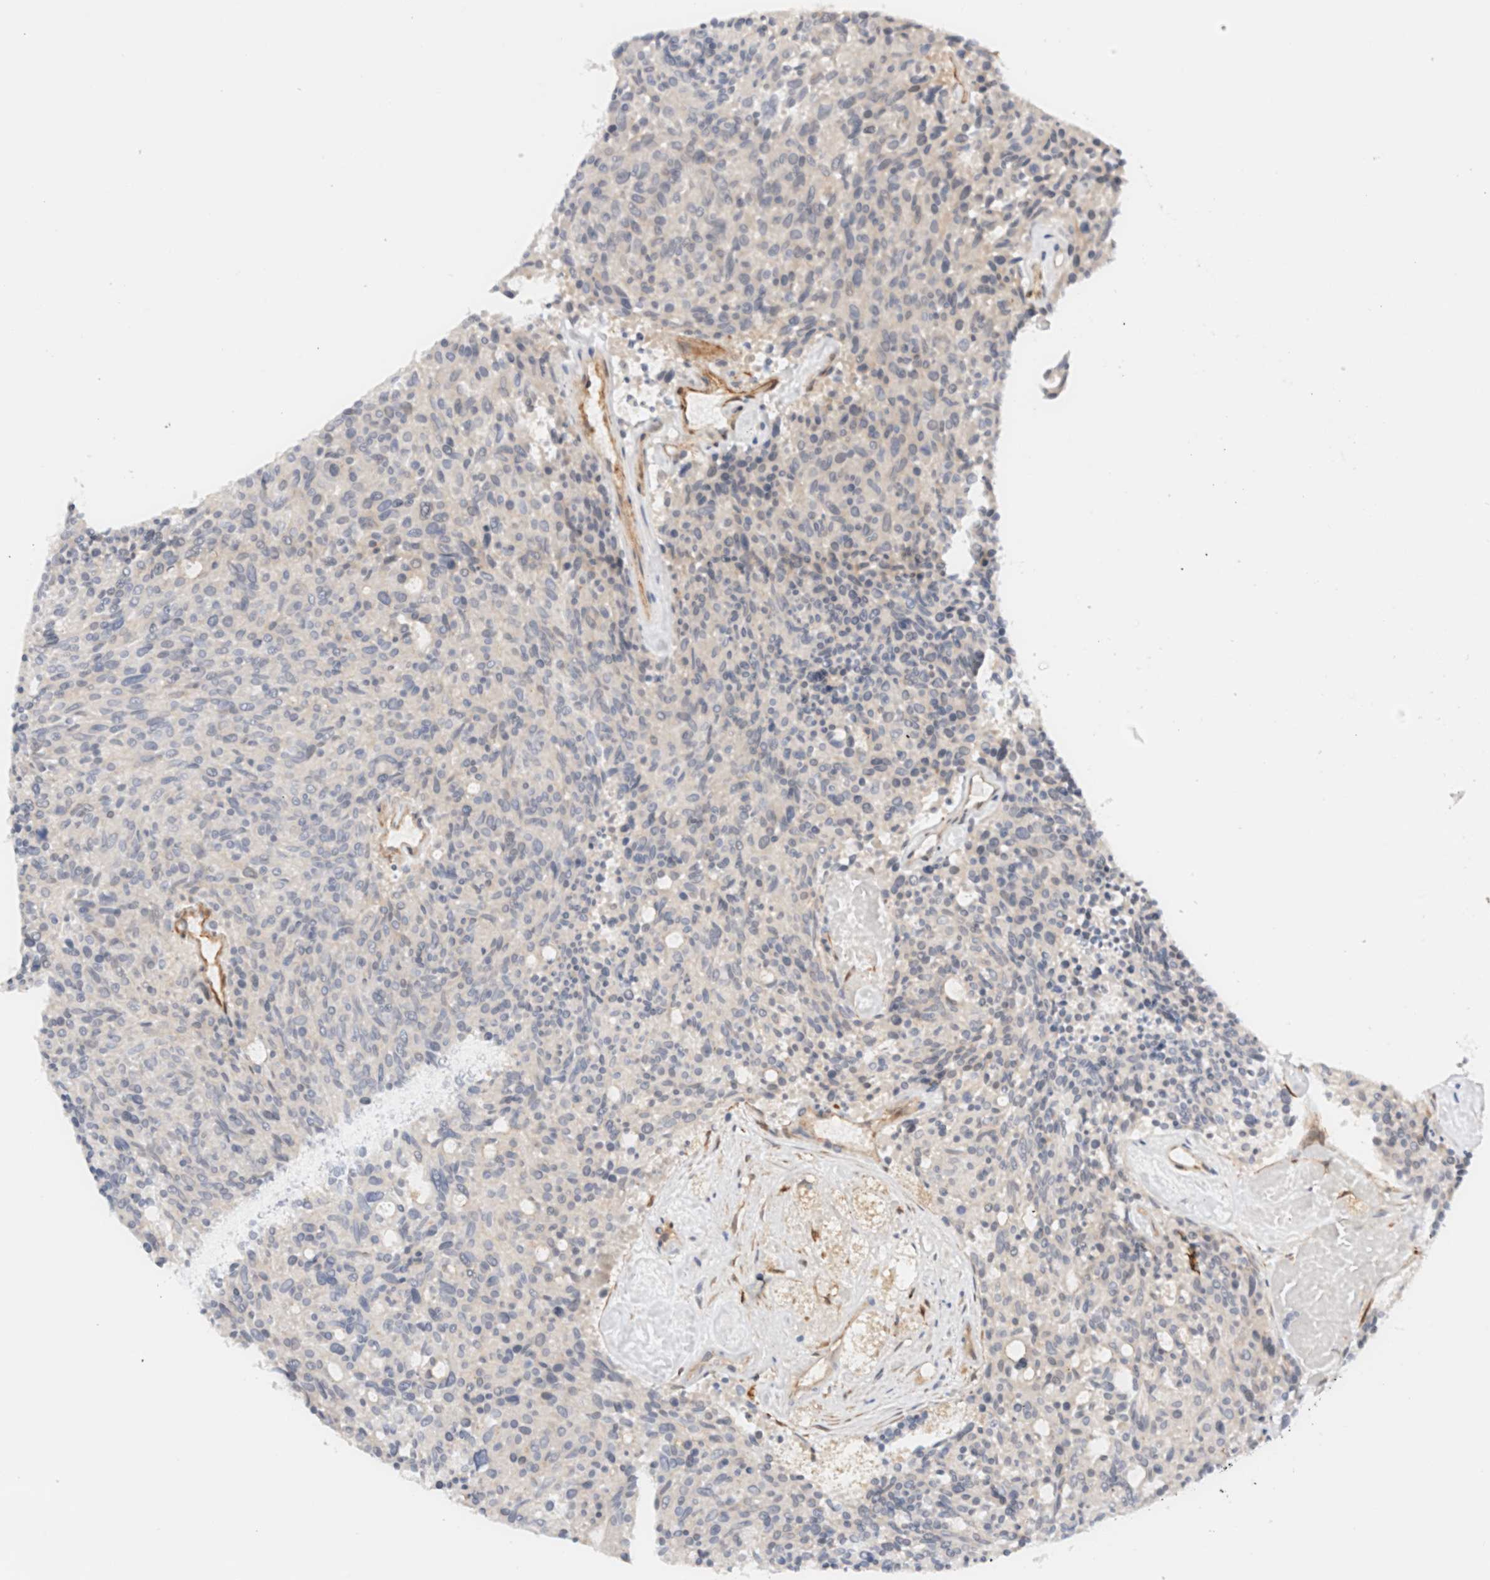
{"staining": {"intensity": "negative", "quantity": "none", "location": "none"}, "tissue": "carcinoid", "cell_type": "Tumor cells", "image_type": "cancer", "snomed": [{"axis": "morphology", "description": "Carcinoid, malignant, NOS"}, {"axis": "topography", "description": "Pancreas"}], "caption": "Immunohistochemistry (IHC) histopathology image of neoplastic tissue: human carcinoid (malignant) stained with DAB (3,3'-diaminobenzidine) exhibits no significant protein expression in tumor cells. Brightfield microscopy of IHC stained with DAB (brown) and hematoxylin (blue), captured at high magnification.", "gene": "LMCD1", "patient": {"sex": "female", "age": 54}}